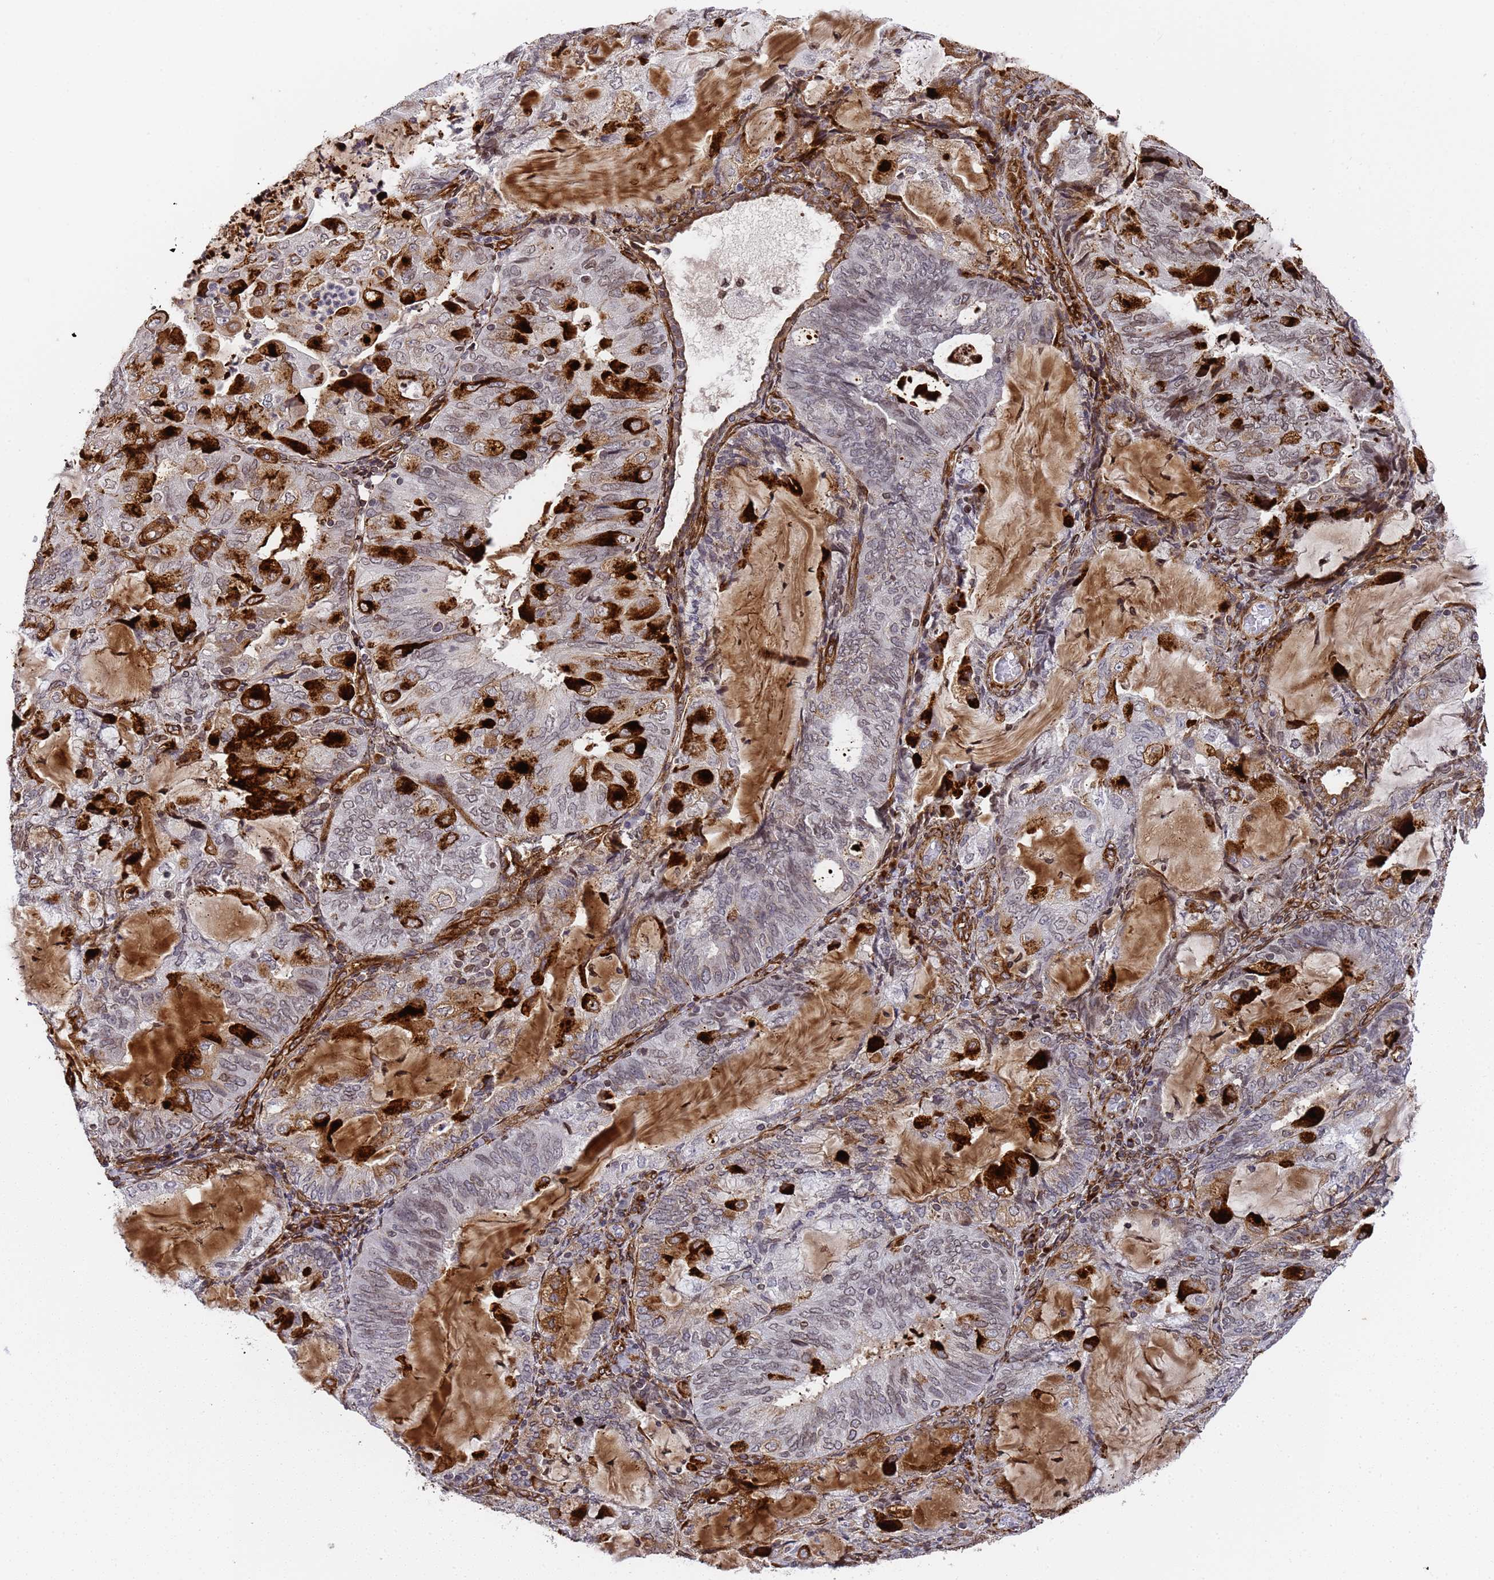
{"staining": {"intensity": "strong", "quantity": "25%-75%", "location": "cytoplasmic/membranous"}, "tissue": "endometrial cancer", "cell_type": "Tumor cells", "image_type": "cancer", "snomed": [{"axis": "morphology", "description": "Adenocarcinoma, NOS"}, {"axis": "topography", "description": "Endometrium"}], "caption": "IHC of human endometrial cancer shows high levels of strong cytoplasmic/membranous staining in approximately 25%-75% of tumor cells.", "gene": "IGFBP7", "patient": {"sex": "female", "age": 81}}